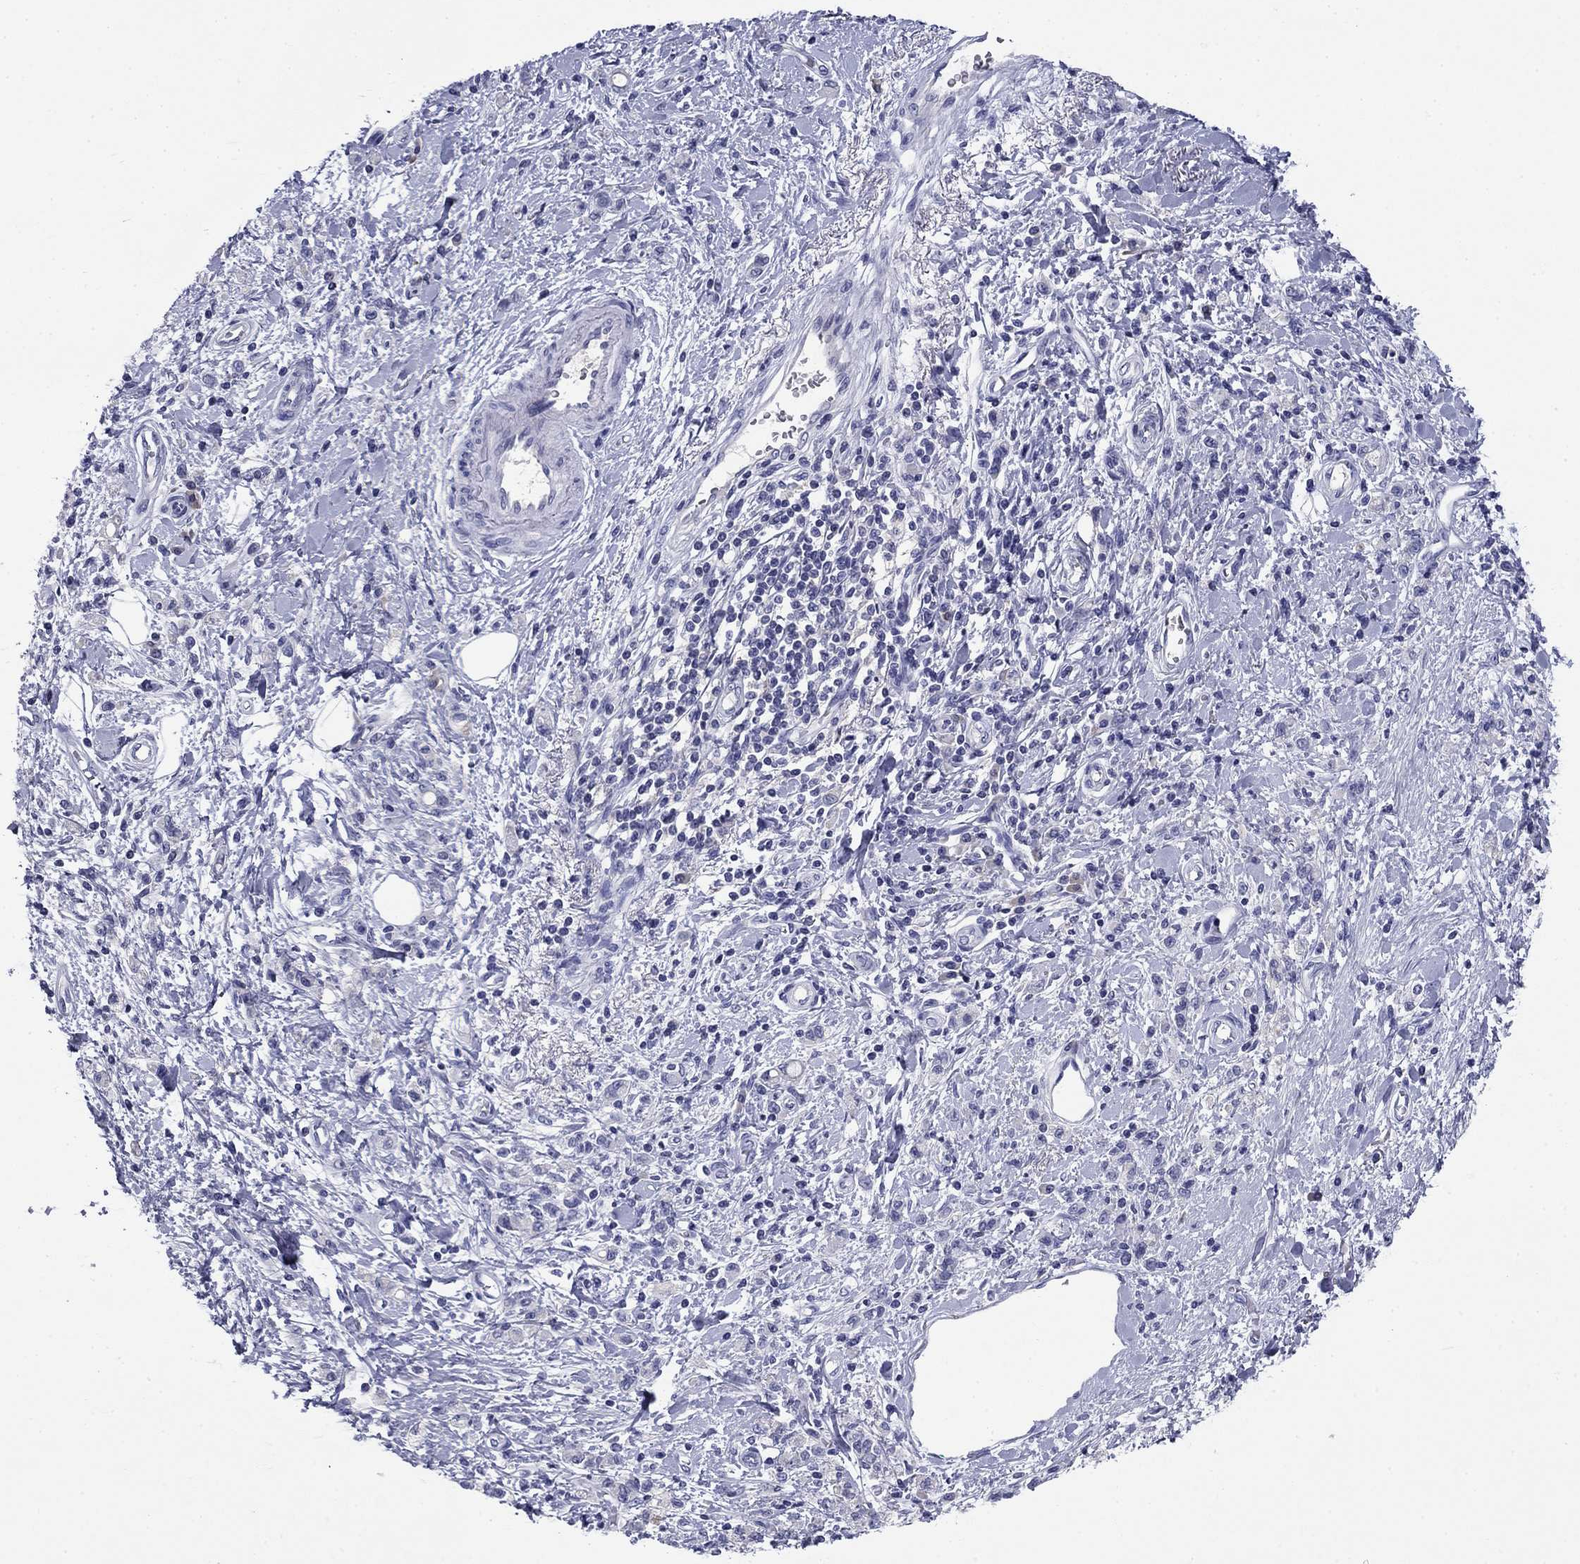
{"staining": {"intensity": "negative", "quantity": "none", "location": "none"}, "tissue": "stomach cancer", "cell_type": "Tumor cells", "image_type": "cancer", "snomed": [{"axis": "morphology", "description": "Adenocarcinoma, NOS"}, {"axis": "topography", "description": "Stomach"}], "caption": "Immunohistochemistry (IHC) histopathology image of neoplastic tissue: human adenocarcinoma (stomach) stained with DAB demonstrates no significant protein staining in tumor cells.", "gene": "ABCC2", "patient": {"sex": "male", "age": 77}}